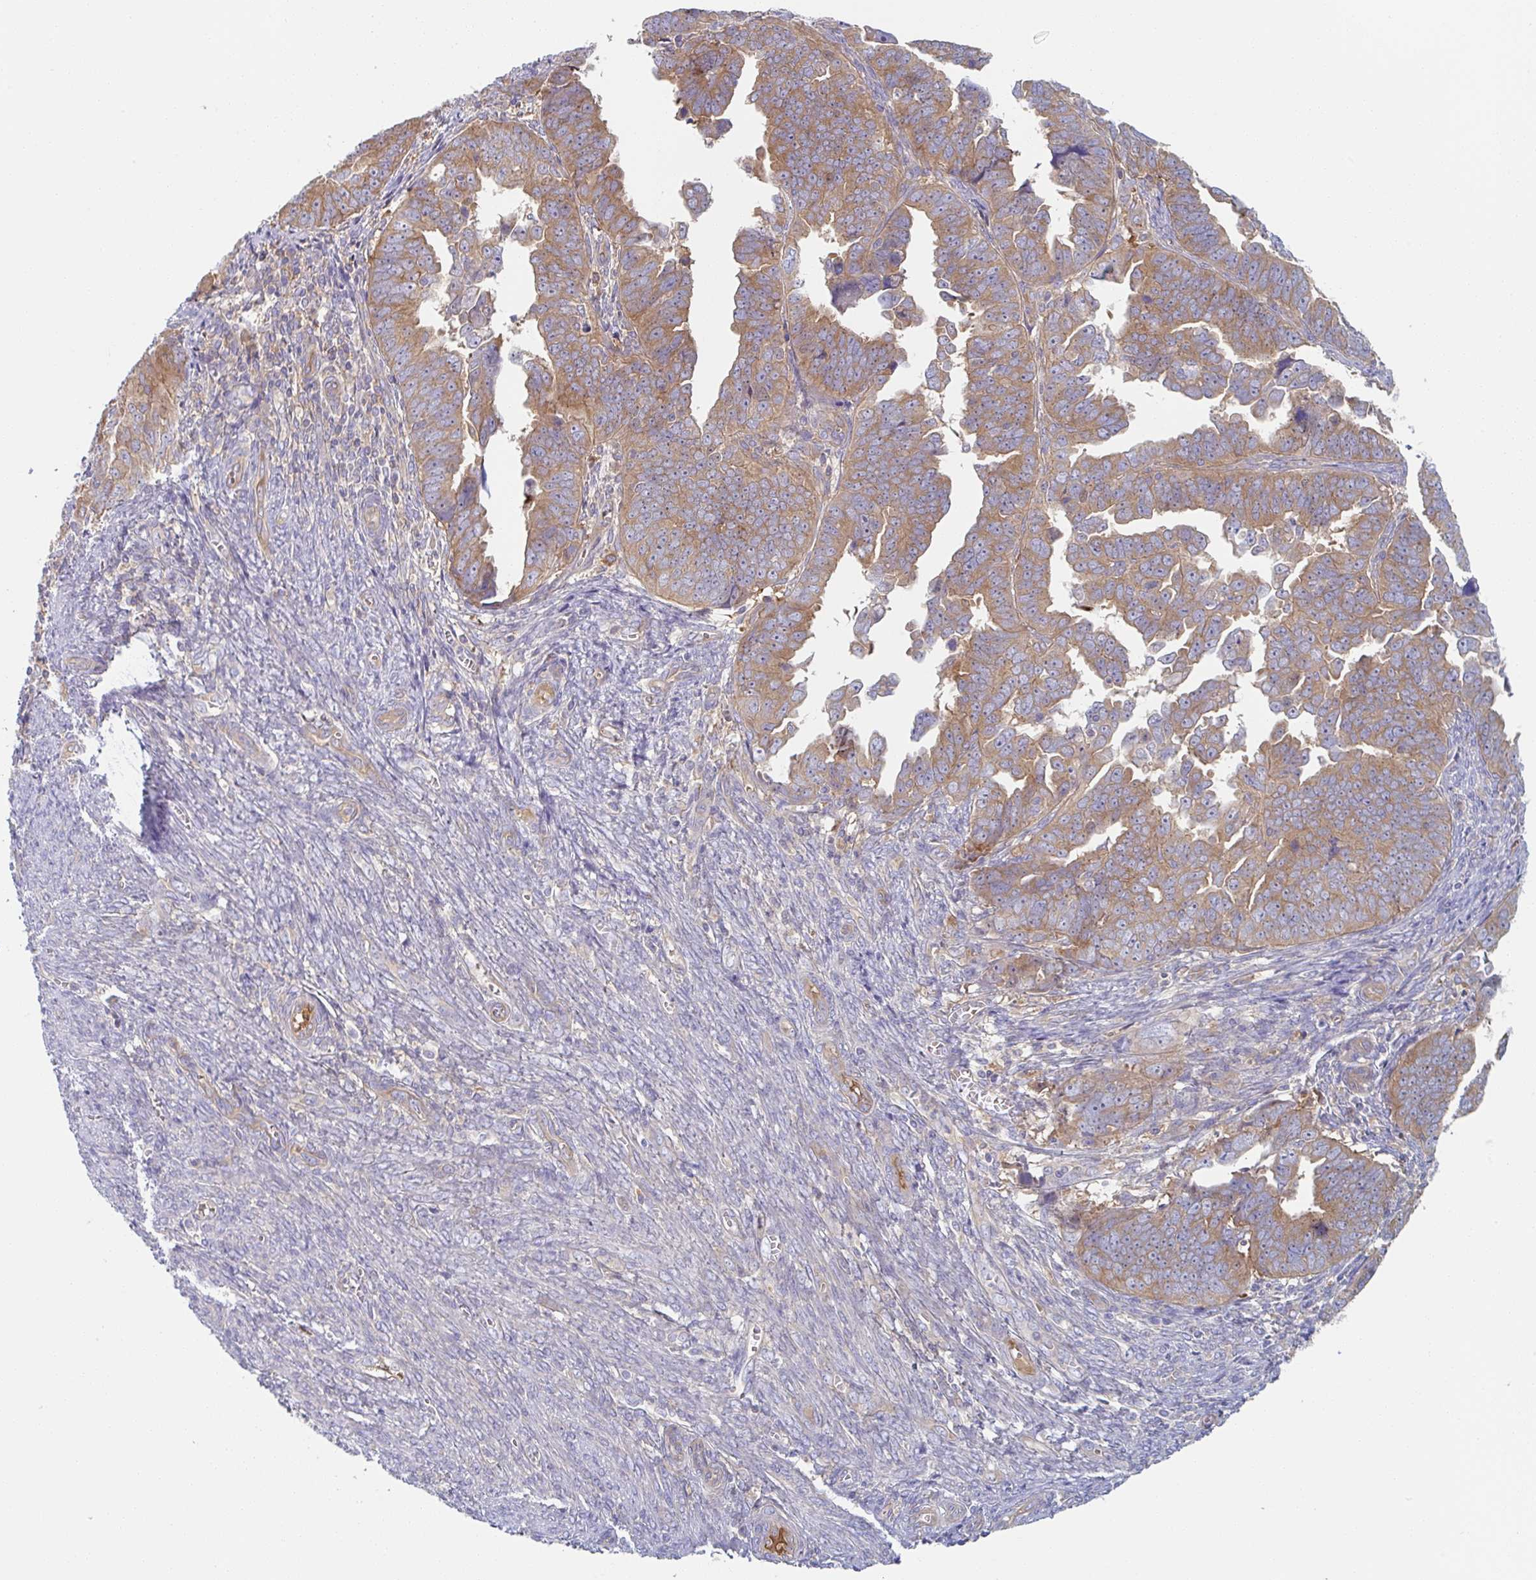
{"staining": {"intensity": "moderate", "quantity": ">75%", "location": "cytoplasmic/membranous"}, "tissue": "endometrial cancer", "cell_type": "Tumor cells", "image_type": "cancer", "snomed": [{"axis": "morphology", "description": "Adenocarcinoma, NOS"}, {"axis": "topography", "description": "Endometrium"}], "caption": "Adenocarcinoma (endometrial) stained with a brown dye exhibits moderate cytoplasmic/membranous positive expression in about >75% of tumor cells.", "gene": "AMPD2", "patient": {"sex": "female", "age": 75}}